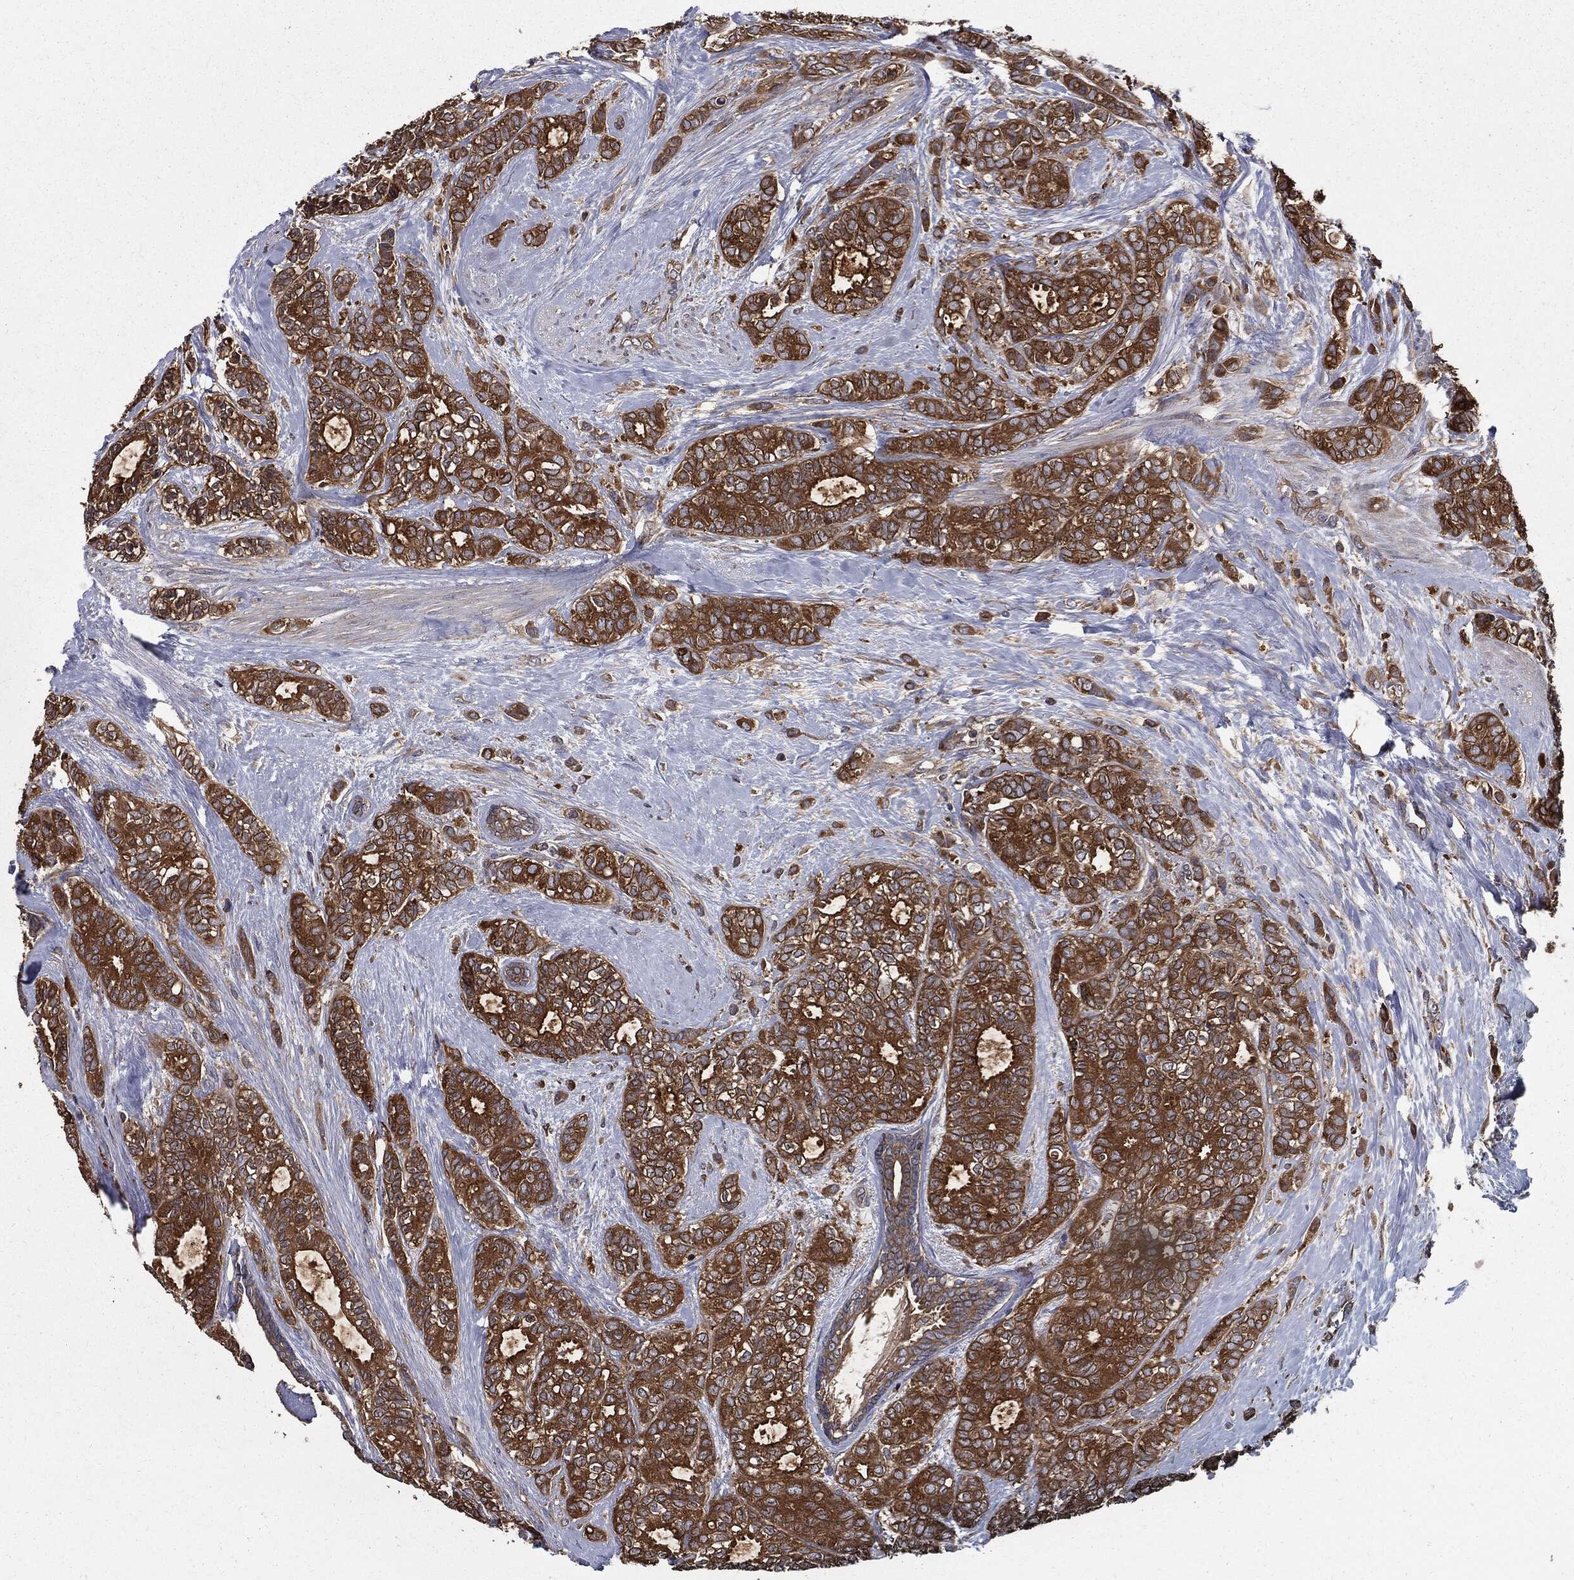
{"staining": {"intensity": "strong", "quantity": "25%-75%", "location": "cytoplasmic/membranous"}, "tissue": "breast cancer", "cell_type": "Tumor cells", "image_type": "cancer", "snomed": [{"axis": "morphology", "description": "Duct carcinoma"}, {"axis": "topography", "description": "Breast"}], "caption": "This histopathology image shows immunohistochemistry staining of breast cancer, with high strong cytoplasmic/membranous staining in approximately 25%-75% of tumor cells.", "gene": "PDCD6IP", "patient": {"sex": "female", "age": 71}}